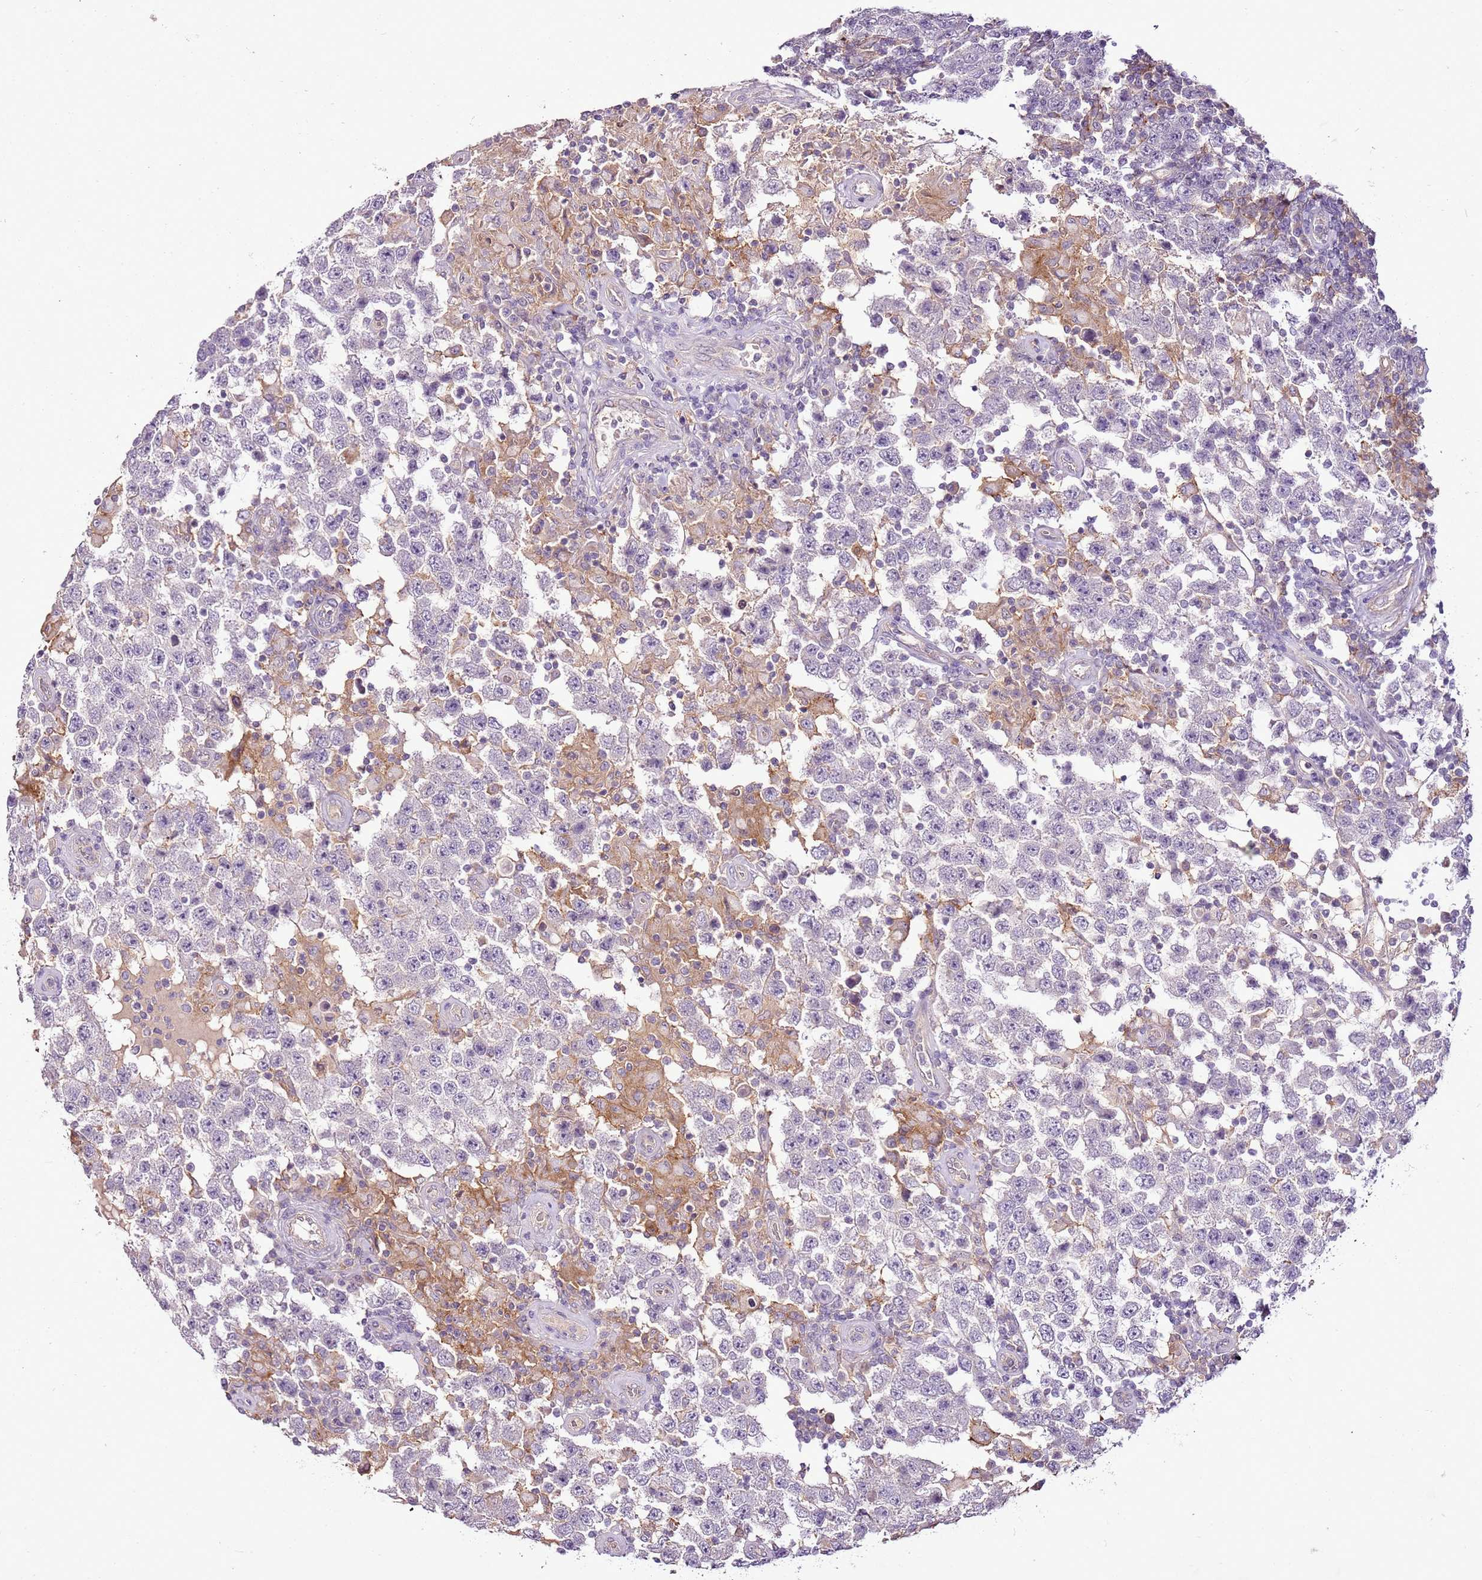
{"staining": {"intensity": "negative", "quantity": "none", "location": "none"}, "tissue": "testis cancer", "cell_type": "Tumor cells", "image_type": "cancer", "snomed": [{"axis": "morphology", "description": "Normal tissue, NOS"}, {"axis": "morphology", "description": "Urothelial carcinoma, High grade"}, {"axis": "morphology", "description": "Seminoma, NOS"}, {"axis": "morphology", "description": "Carcinoma, Embryonal, NOS"}, {"axis": "topography", "description": "Urinary bladder"}, {"axis": "topography", "description": "Testis"}], "caption": "This is an IHC photomicrograph of testis cancer (embryonal carcinoma). There is no staining in tumor cells.", "gene": "CMKLR1", "patient": {"sex": "male", "age": 41}}